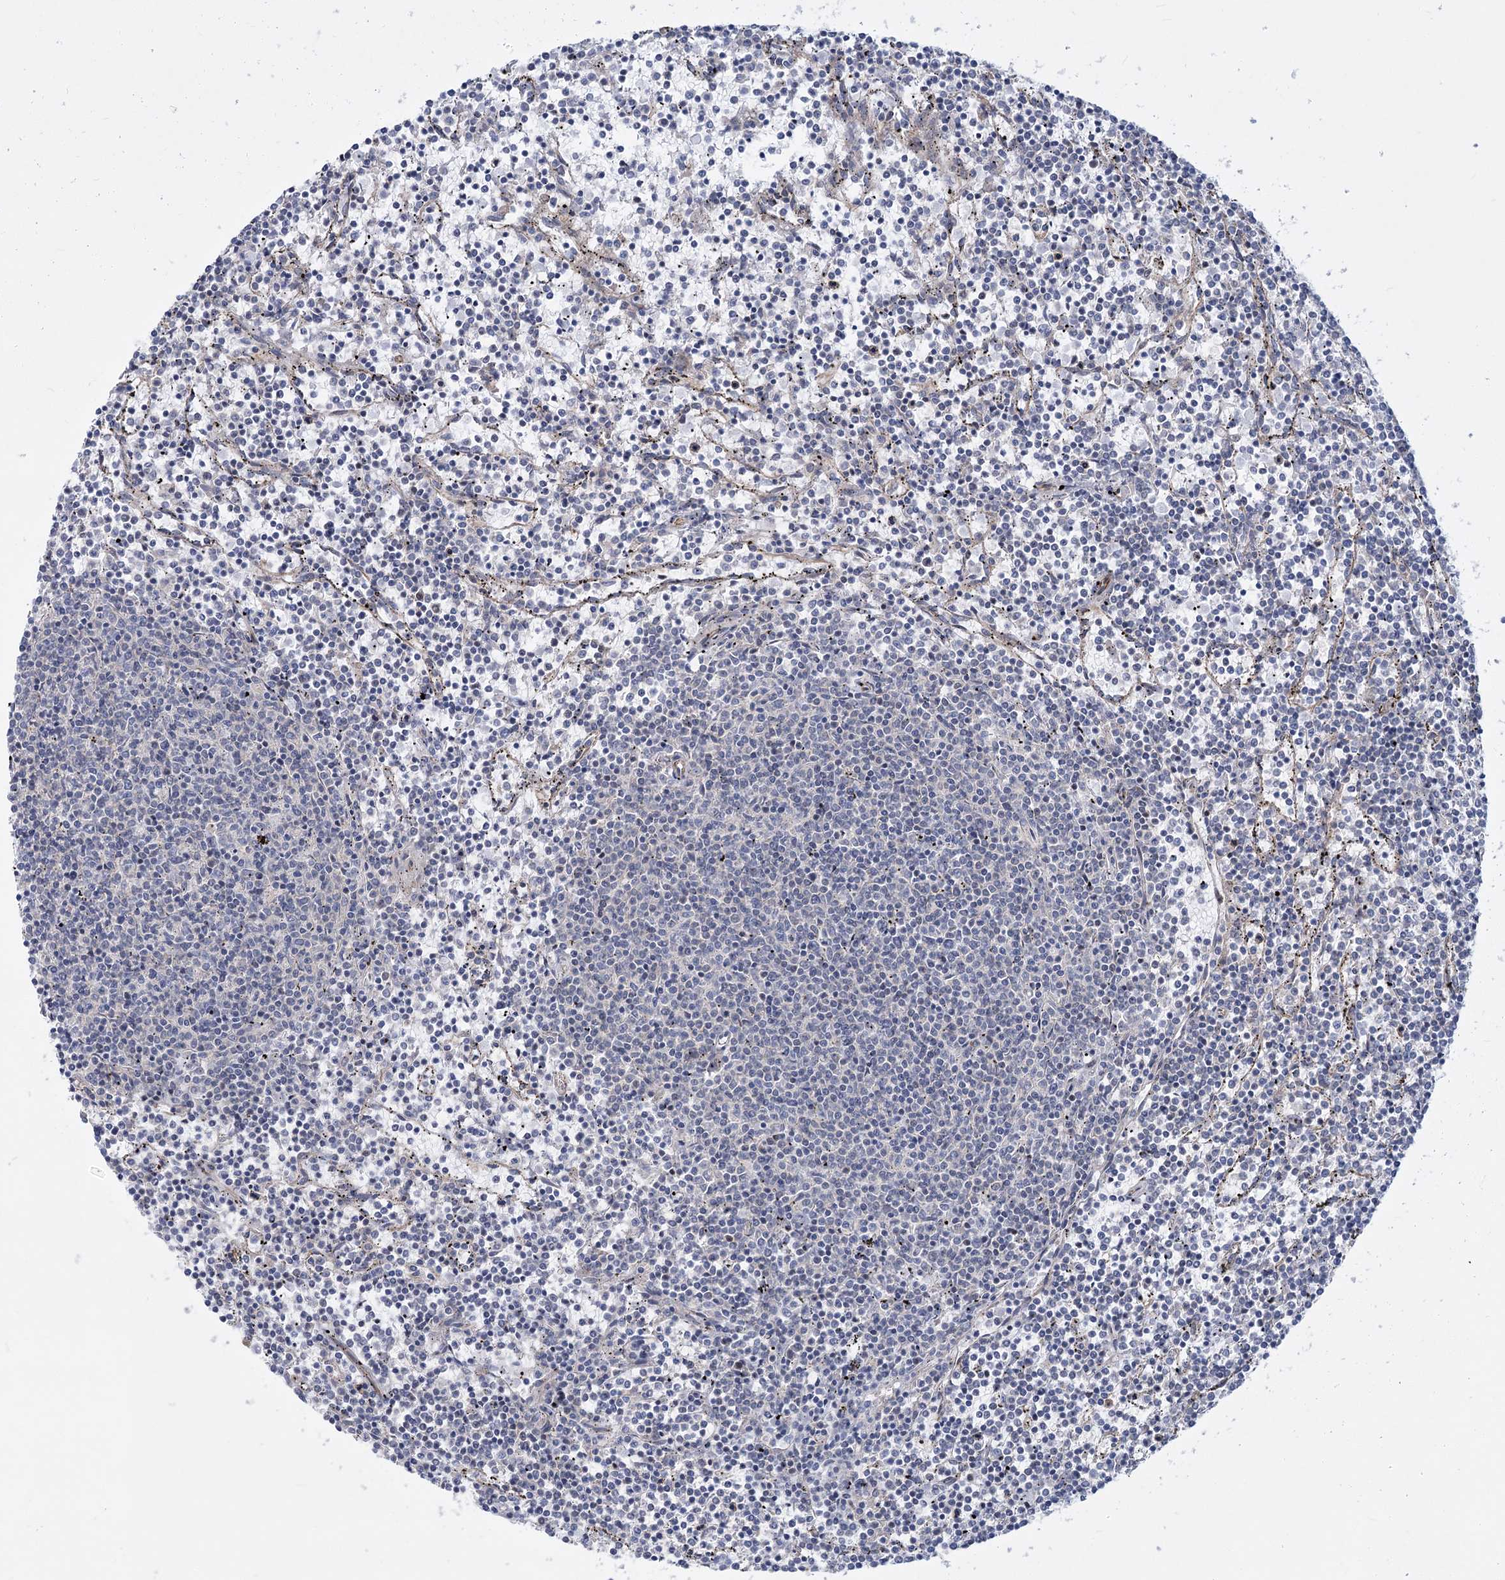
{"staining": {"intensity": "negative", "quantity": "none", "location": "none"}, "tissue": "lymphoma", "cell_type": "Tumor cells", "image_type": "cancer", "snomed": [{"axis": "morphology", "description": "Malignant lymphoma, non-Hodgkin's type, Low grade"}, {"axis": "topography", "description": "Spleen"}], "caption": "This is a photomicrograph of immunohistochemistry staining of low-grade malignant lymphoma, non-Hodgkin's type, which shows no expression in tumor cells. (IHC, brightfield microscopy, high magnification).", "gene": "ARSI", "patient": {"sex": "female", "age": 50}}